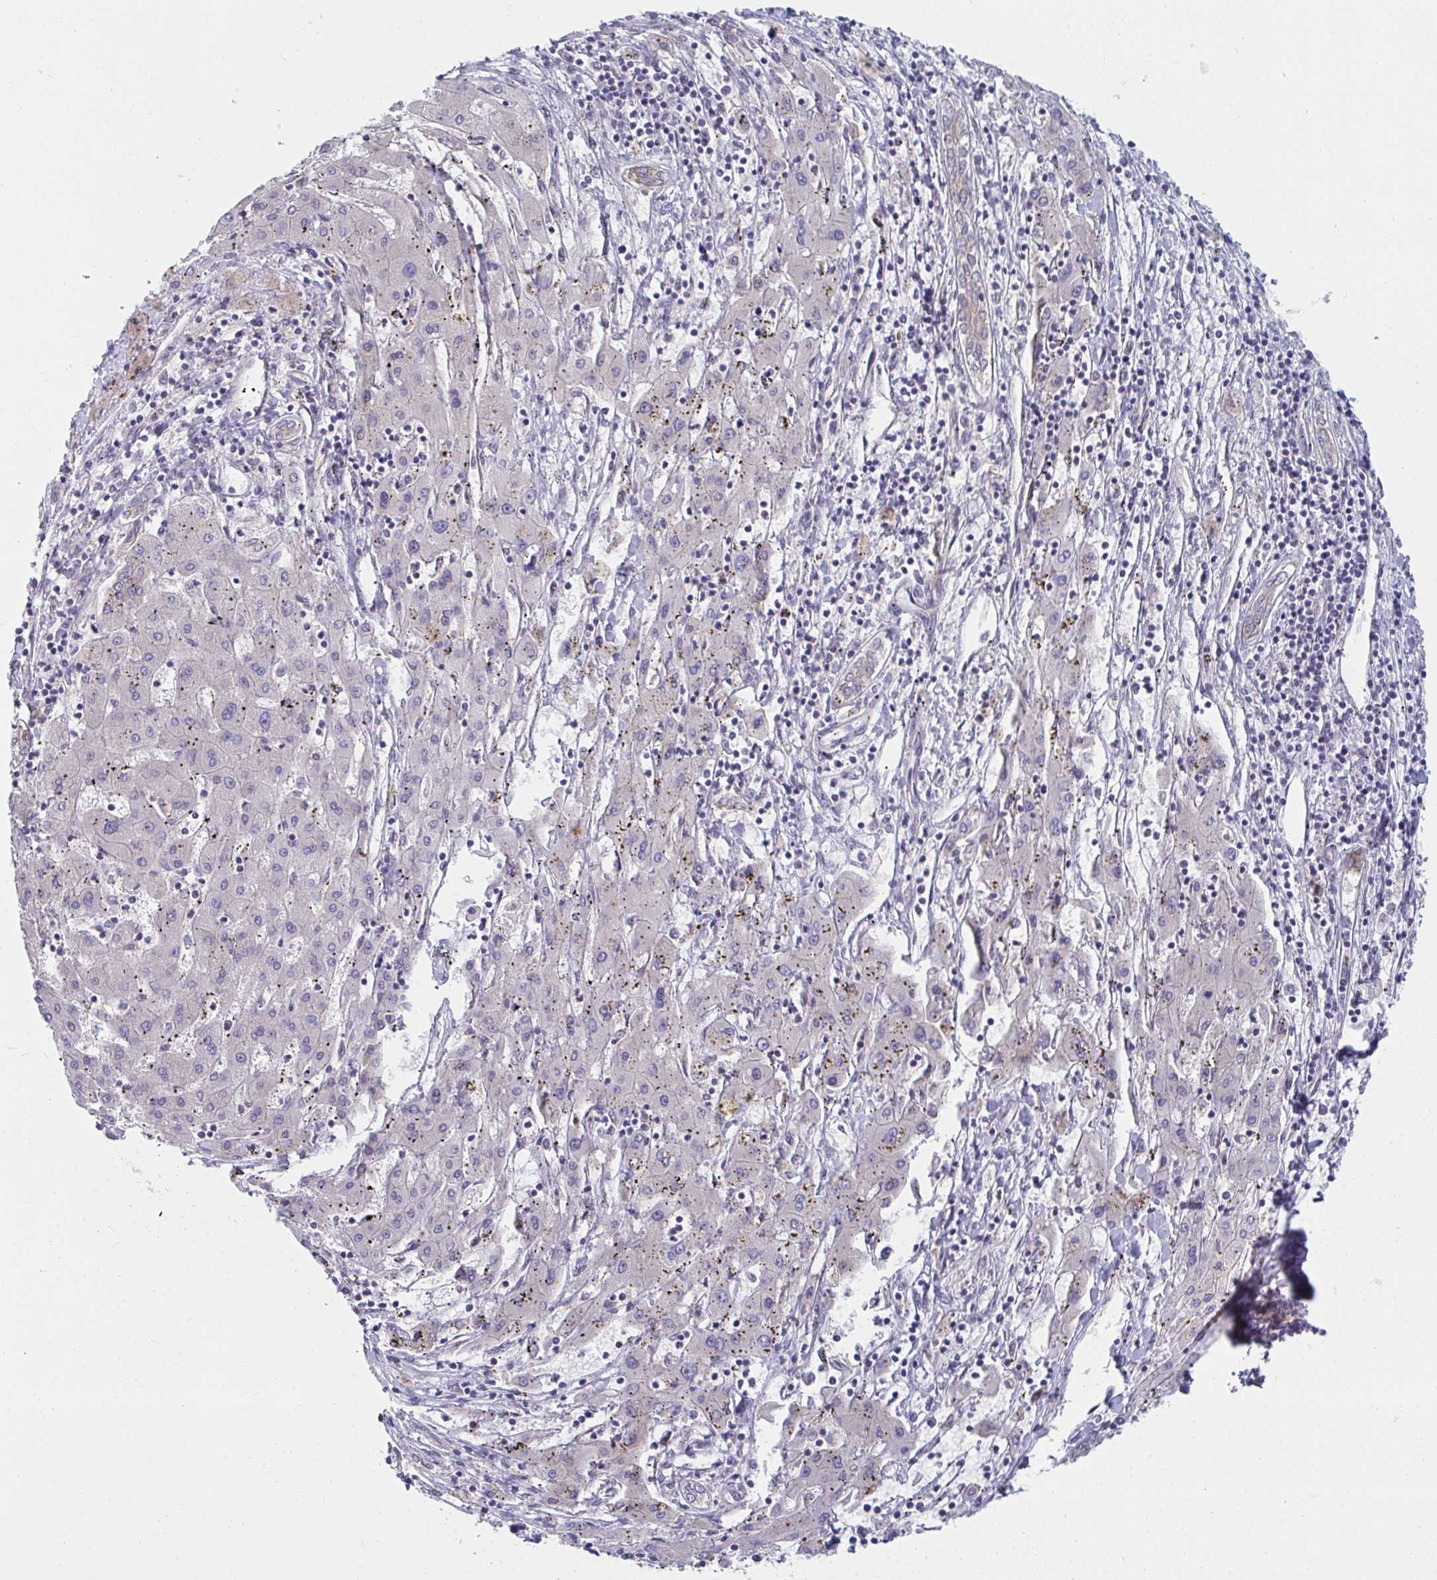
{"staining": {"intensity": "negative", "quantity": "none", "location": "none"}, "tissue": "liver cancer", "cell_type": "Tumor cells", "image_type": "cancer", "snomed": [{"axis": "morphology", "description": "Carcinoma, Hepatocellular, NOS"}, {"axis": "topography", "description": "Liver"}], "caption": "High power microscopy histopathology image of an immunohistochemistry (IHC) photomicrograph of liver hepatocellular carcinoma, revealing no significant positivity in tumor cells. (DAB (3,3'-diaminobenzidine) immunohistochemistry (IHC) with hematoxylin counter stain).", "gene": "CASP9", "patient": {"sex": "male", "age": 72}}